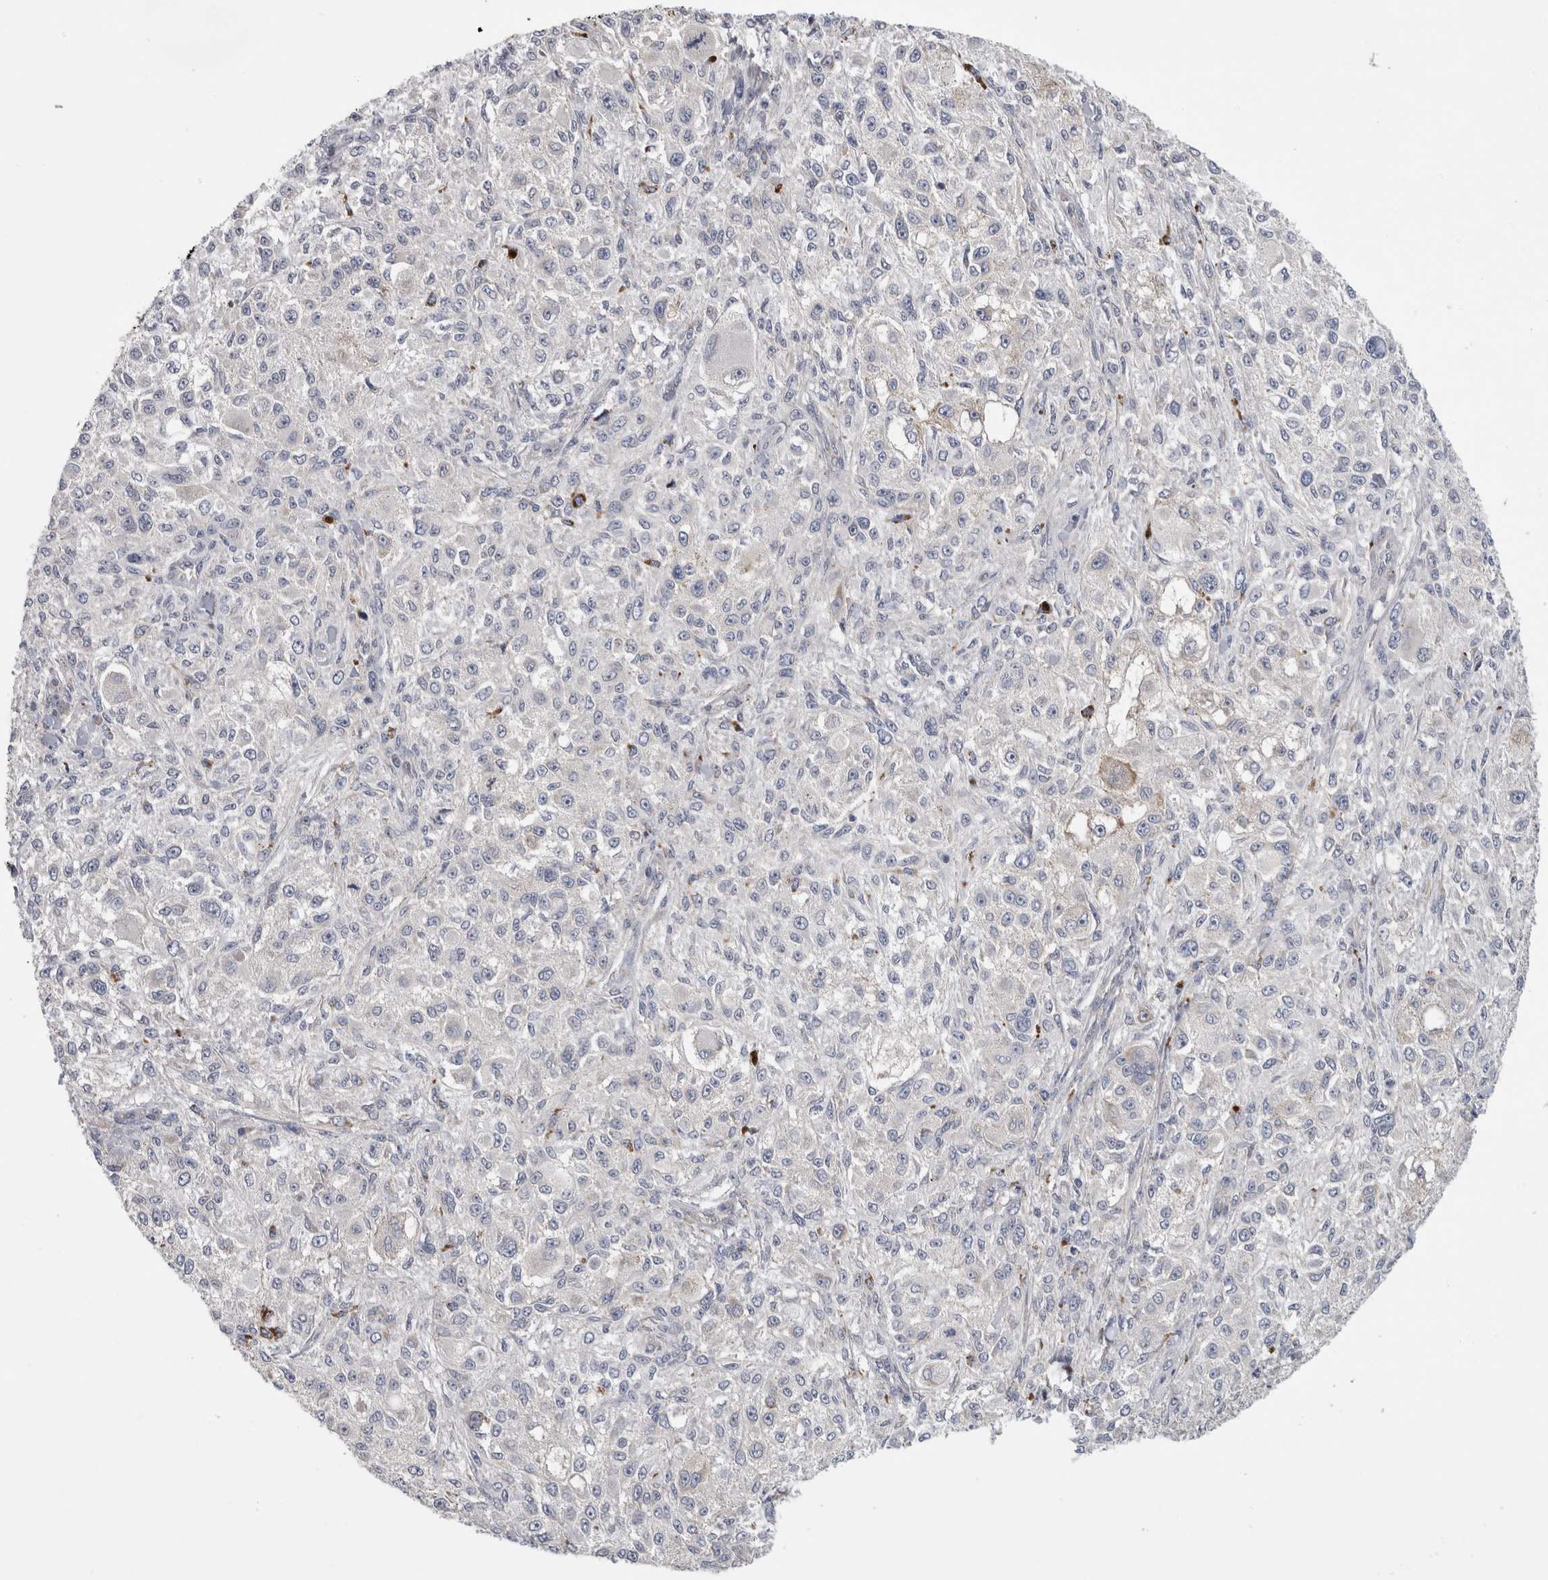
{"staining": {"intensity": "negative", "quantity": "none", "location": "none"}, "tissue": "melanoma", "cell_type": "Tumor cells", "image_type": "cancer", "snomed": [{"axis": "morphology", "description": "Necrosis, NOS"}, {"axis": "morphology", "description": "Malignant melanoma, NOS"}, {"axis": "topography", "description": "Skin"}], "caption": "A high-resolution micrograph shows immunohistochemistry staining of melanoma, which shows no significant staining in tumor cells. Nuclei are stained in blue.", "gene": "ATXN2", "patient": {"sex": "female", "age": 87}}